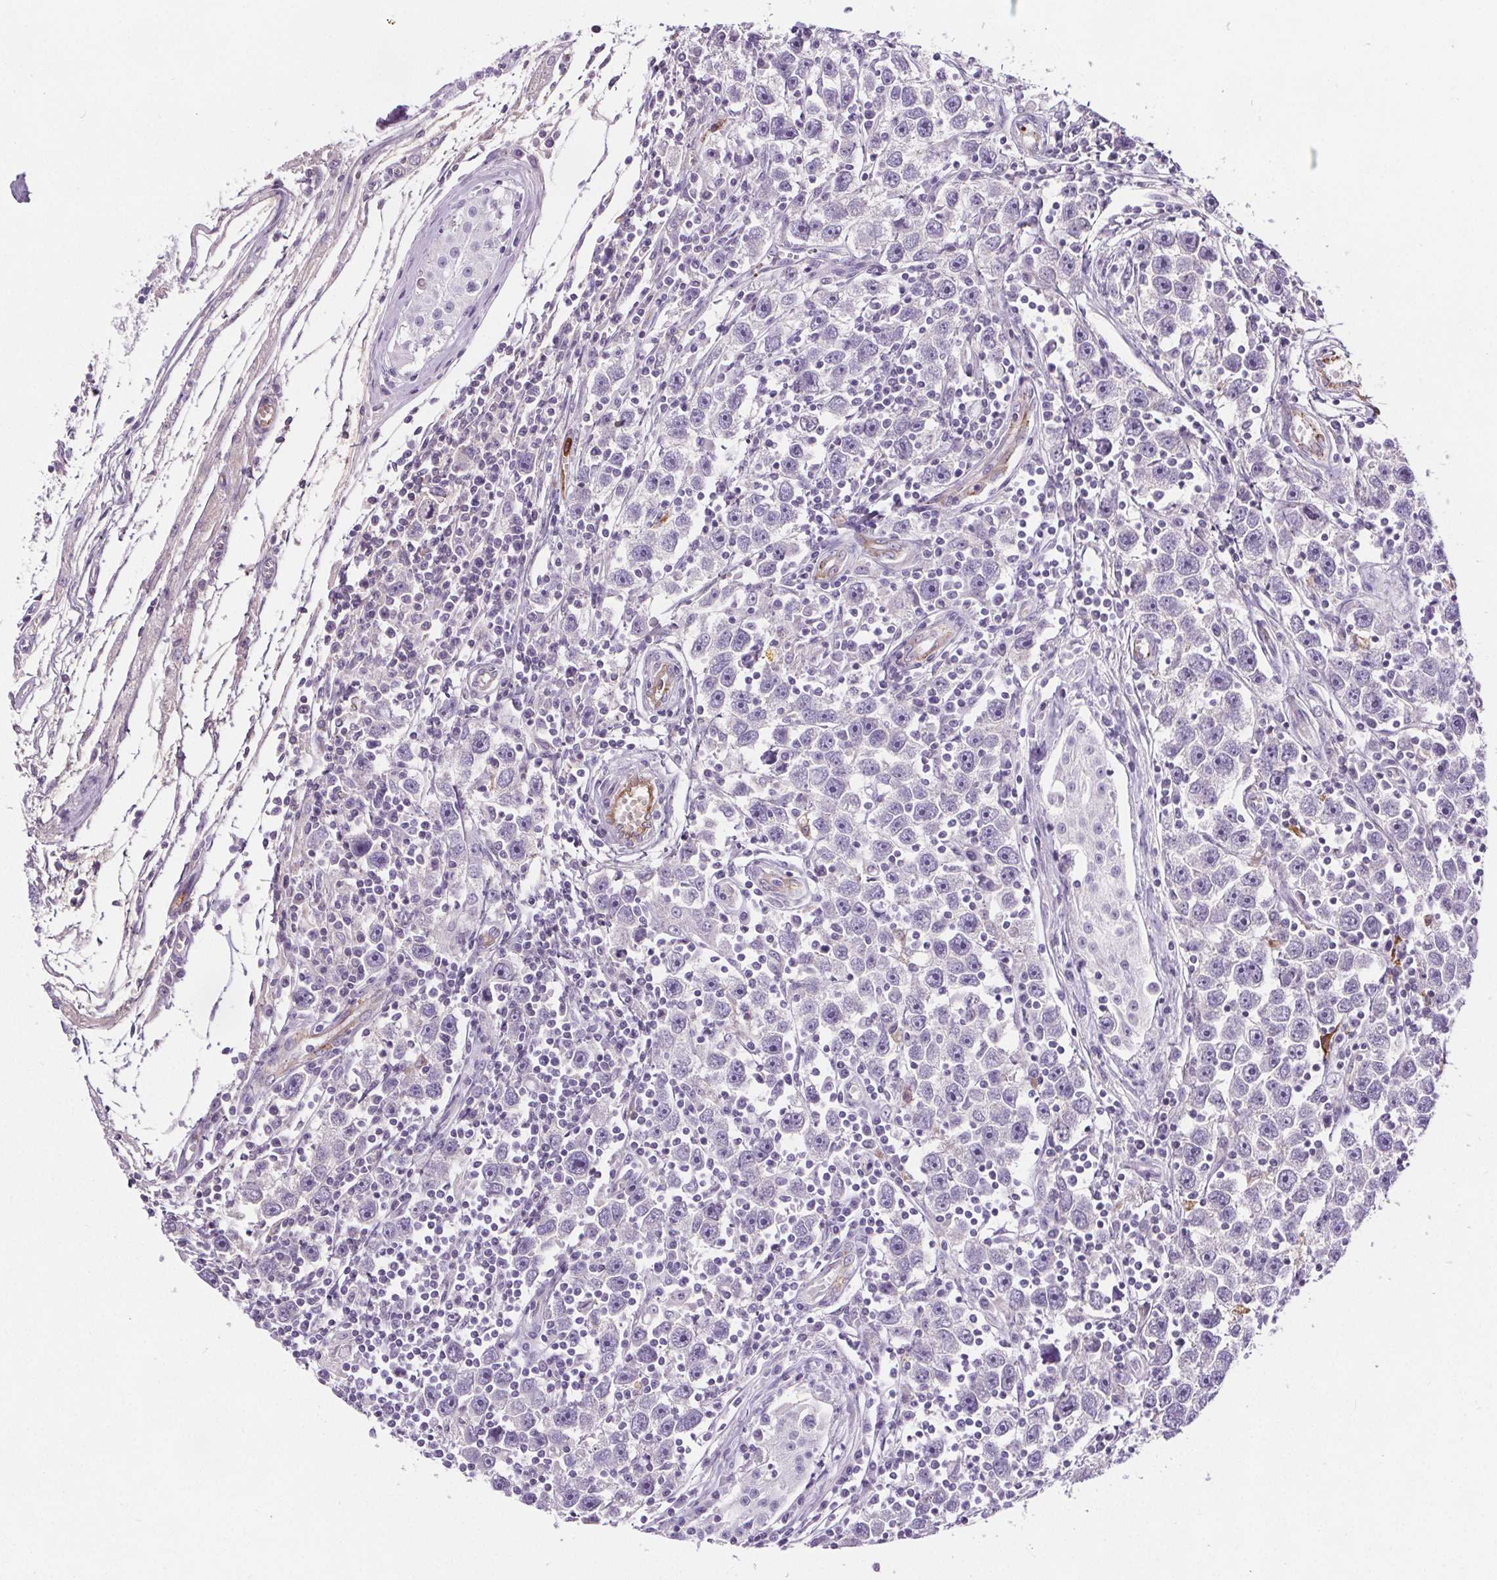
{"staining": {"intensity": "negative", "quantity": "none", "location": "none"}, "tissue": "testis cancer", "cell_type": "Tumor cells", "image_type": "cancer", "snomed": [{"axis": "morphology", "description": "Seminoma, NOS"}, {"axis": "topography", "description": "Testis"}], "caption": "An image of human testis cancer is negative for staining in tumor cells.", "gene": "CD5L", "patient": {"sex": "male", "age": 30}}